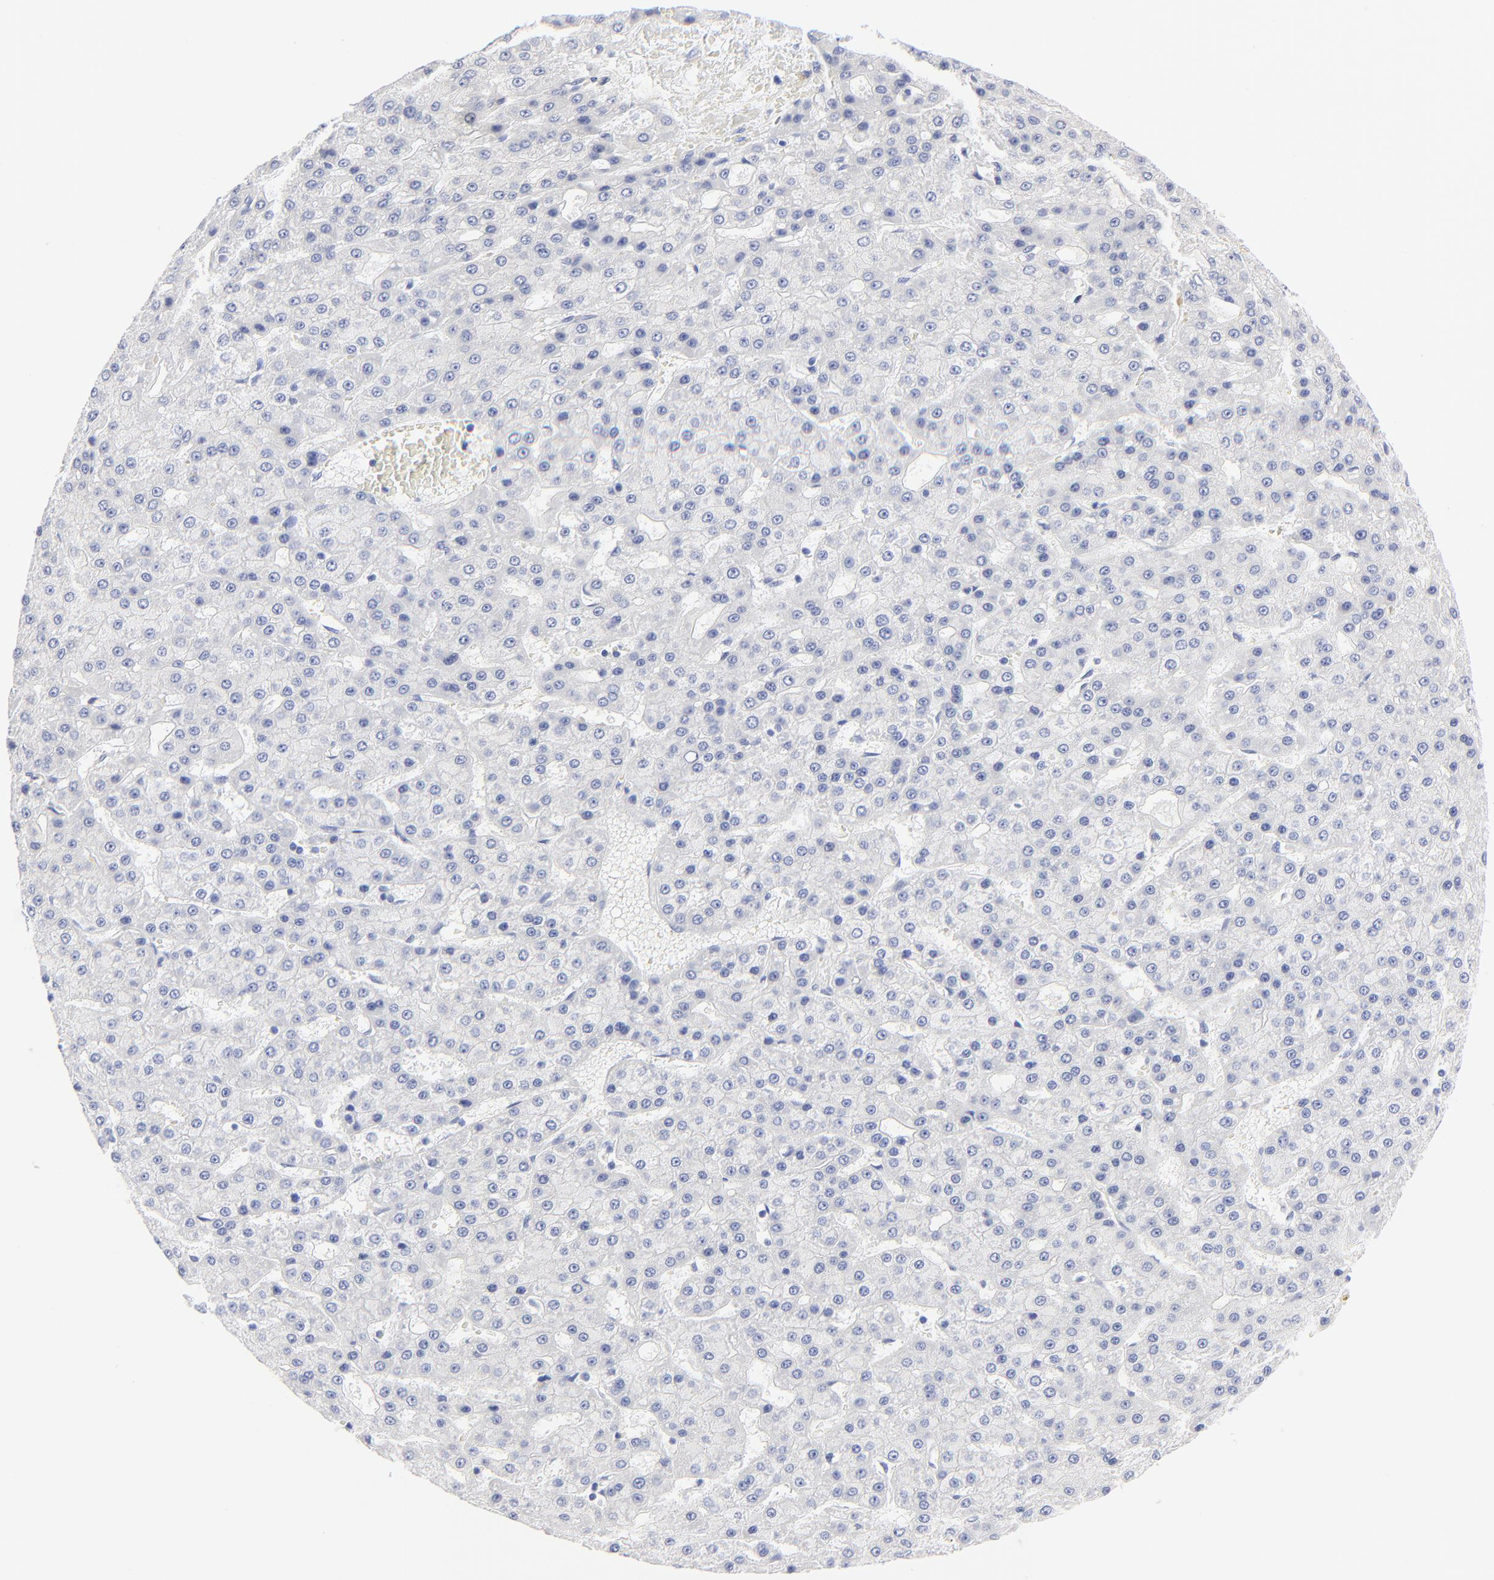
{"staining": {"intensity": "negative", "quantity": "none", "location": "none"}, "tissue": "liver cancer", "cell_type": "Tumor cells", "image_type": "cancer", "snomed": [{"axis": "morphology", "description": "Carcinoma, Hepatocellular, NOS"}, {"axis": "topography", "description": "Liver"}], "caption": "This micrograph is of hepatocellular carcinoma (liver) stained with IHC to label a protein in brown with the nuclei are counter-stained blue. There is no staining in tumor cells.", "gene": "PSD3", "patient": {"sex": "male", "age": 47}}